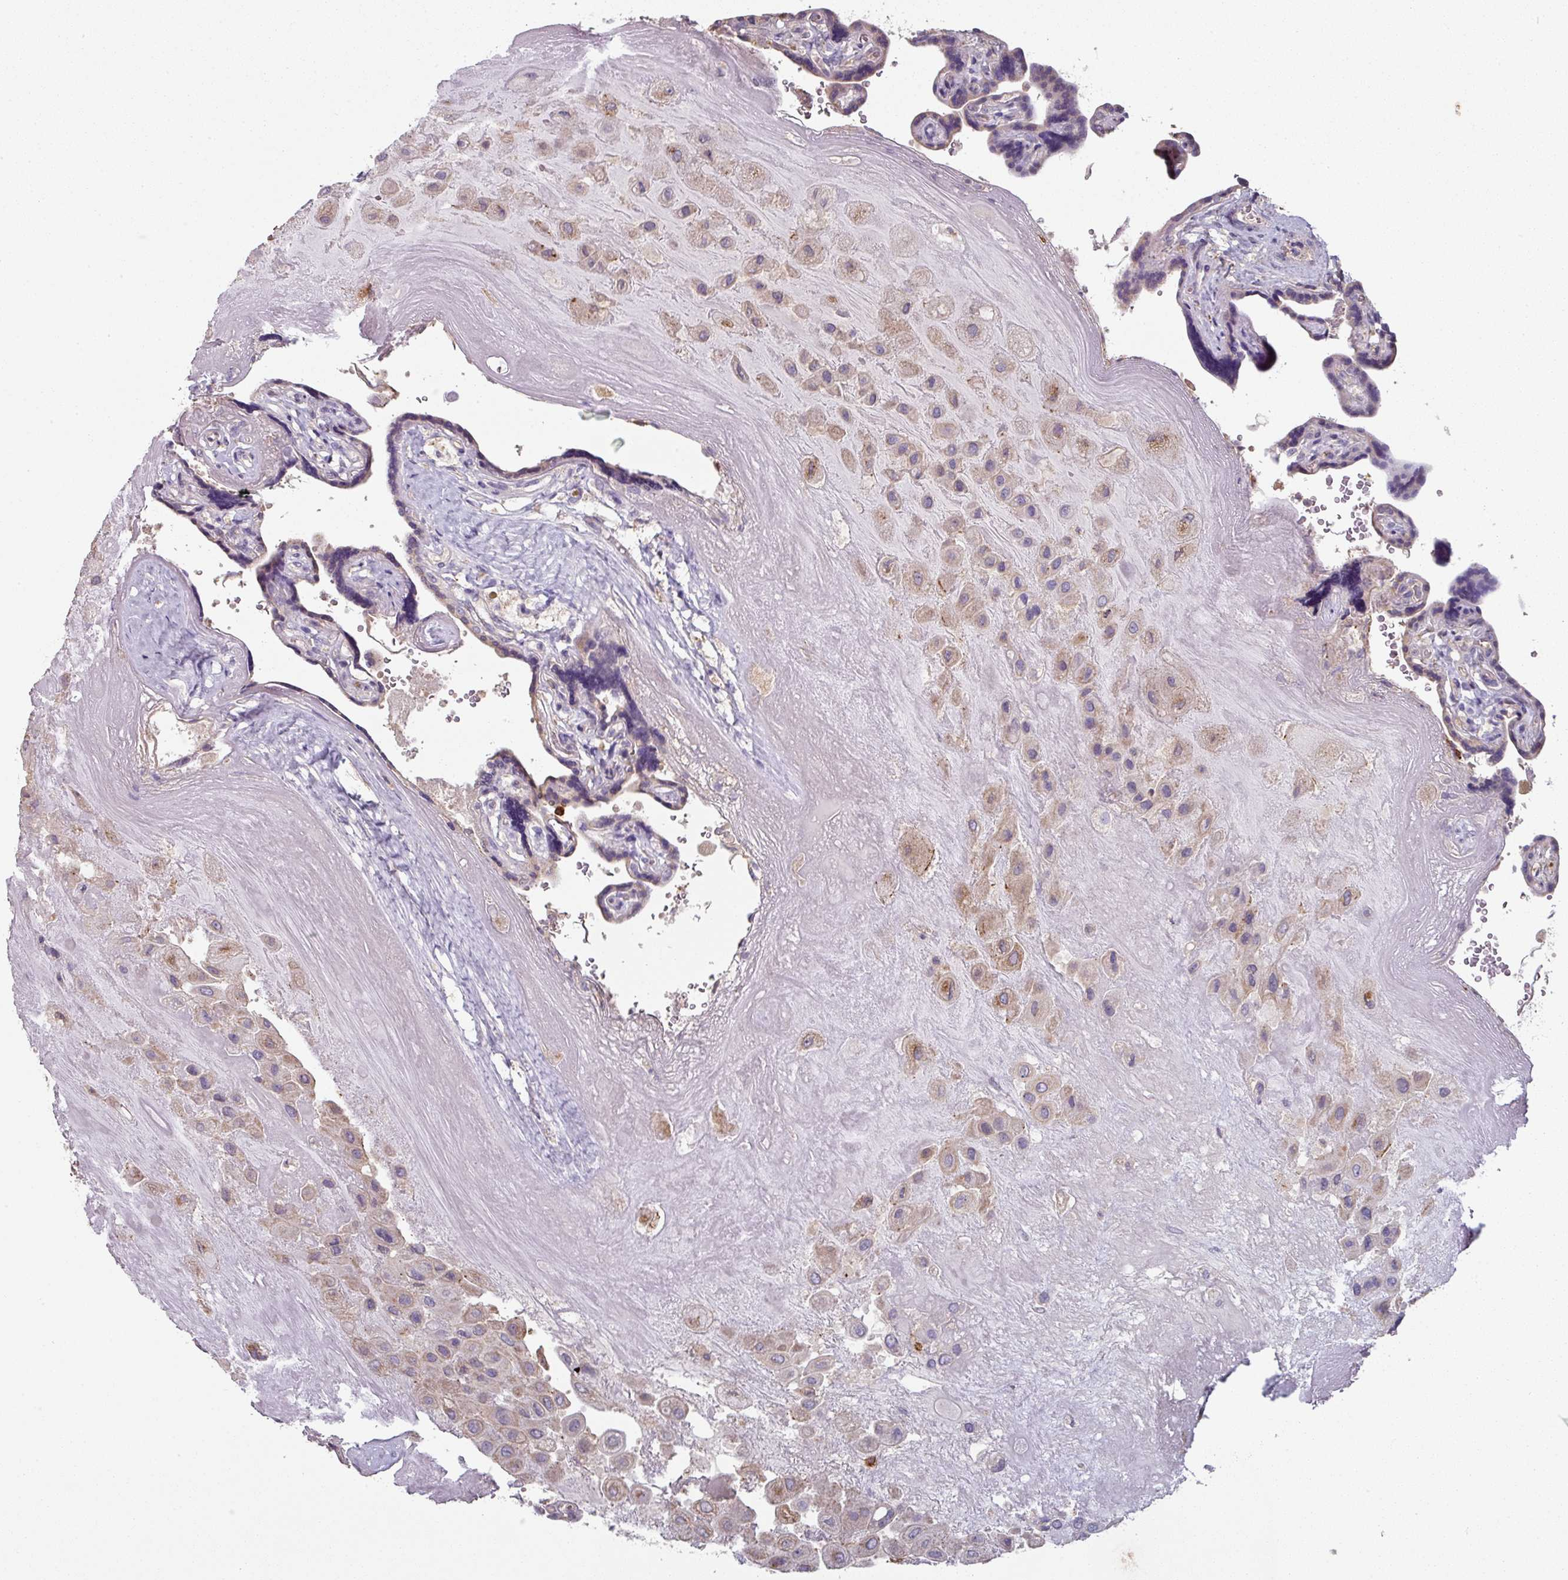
{"staining": {"intensity": "weak", "quantity": ">75%", "location": "cytoplasmic/membranous"}, "tissue": "placenta", "cell_type": "Decidual cells", "image_type": "normal", "snomed": [{"axis": "morphology", "description": "Normal tissue, NOS"}, {"axis": "topography", "description": "Placenta"}], "caption": "Unremarkable placenta was stained to show a protein in brown. There is low levels of weak cytoplasmic/membranous staining in approximately >75% of decidual cells. Nuclei are stained in blue.", "gene": "CD3G", "patient": {"sex": "female", "age": 32}}